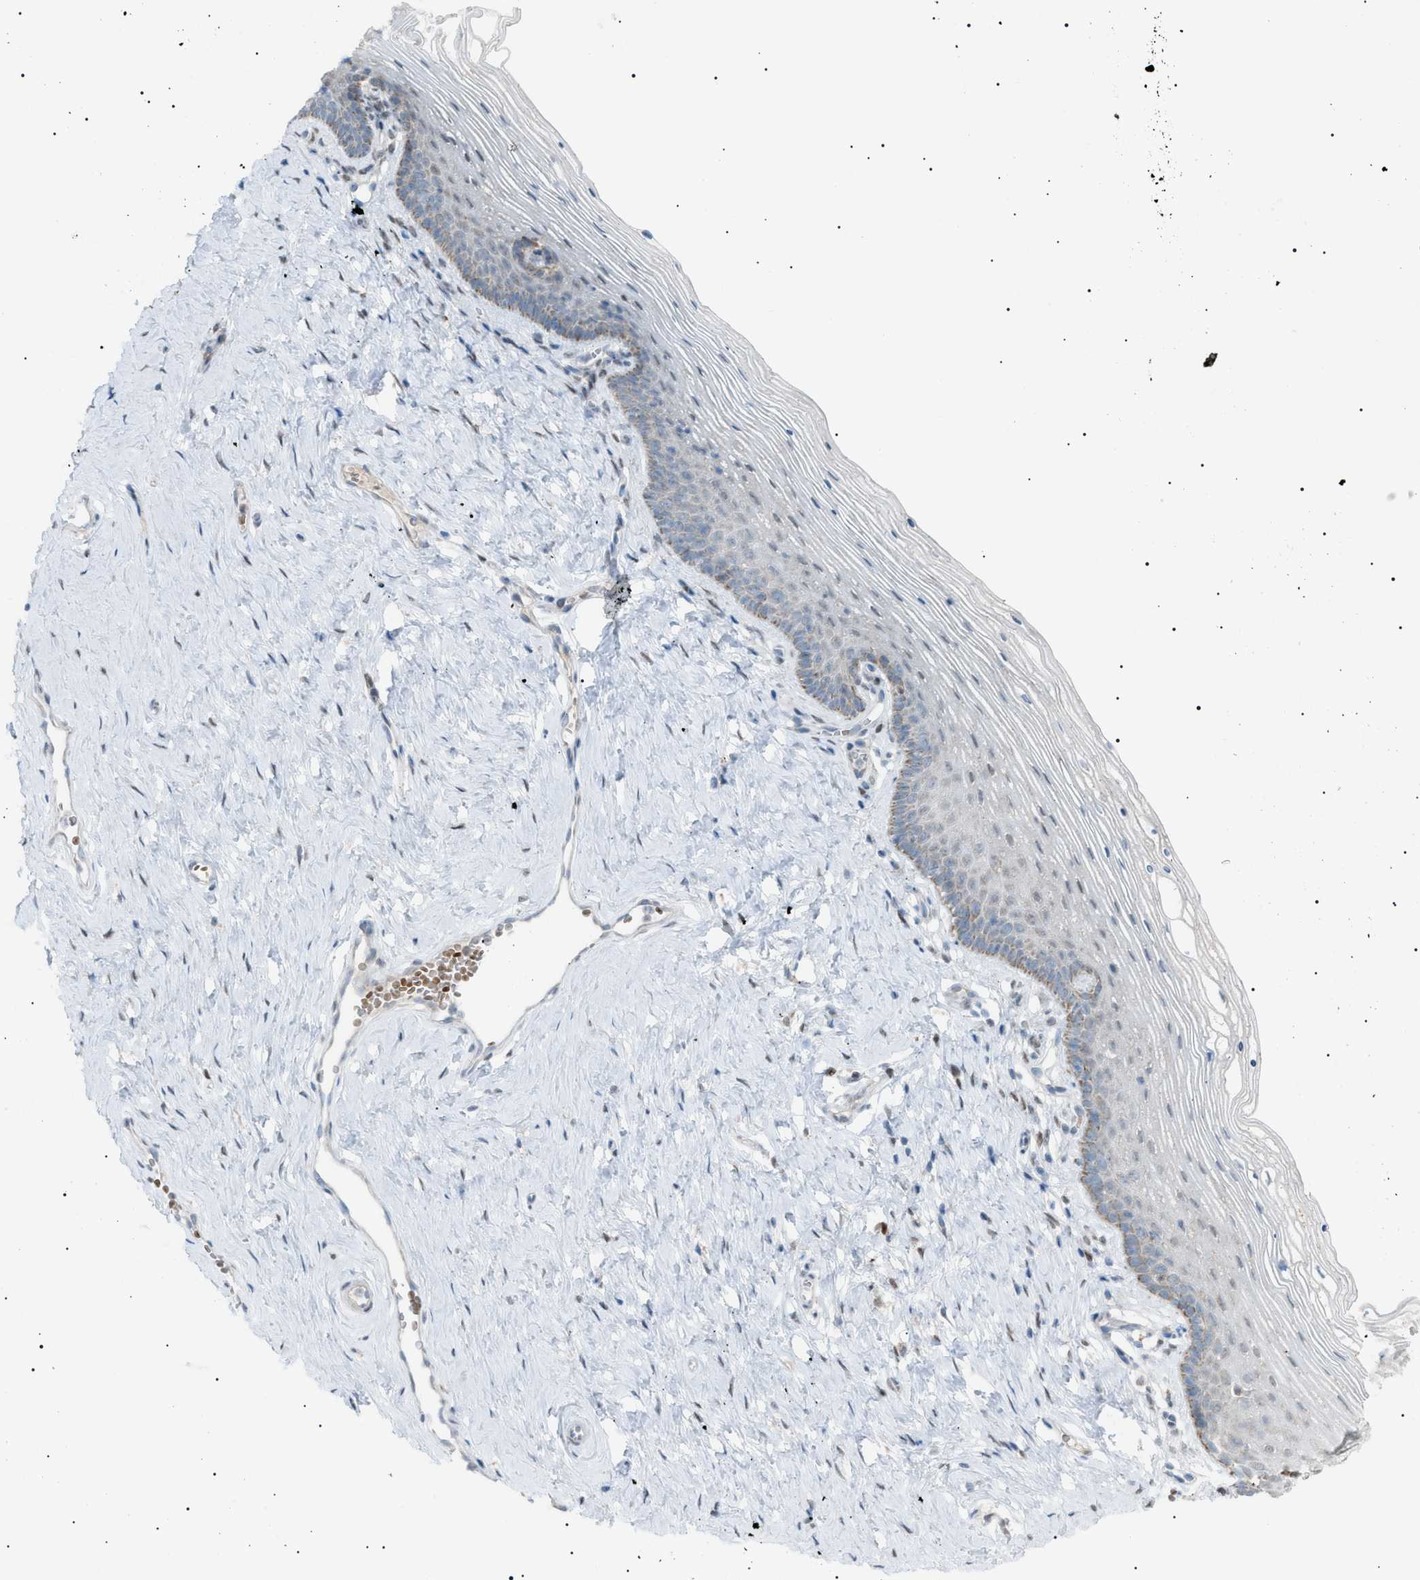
{"staining": {"intensity": "moderate", "quantity": "<25%", "location": "cytoplasmic/membranous"}, "tissue": "vagina", "cell_type": "Squamous epithelial cells", "image_type": "normal", "snomed": [{"axis": "morphology", "description": "Normal tissue, NOS"}, {"axis": "topography", "description": "Vagina"}], "caption": "IHC image of unremarkable vagina stained for a protein (brown), which reveals low levels of moderate cytoplasmic/membranous expression in about <25% of squamous epithelial cells.", "gene": "ZNF516", "patient": {"sex": "female", "age": 32}}